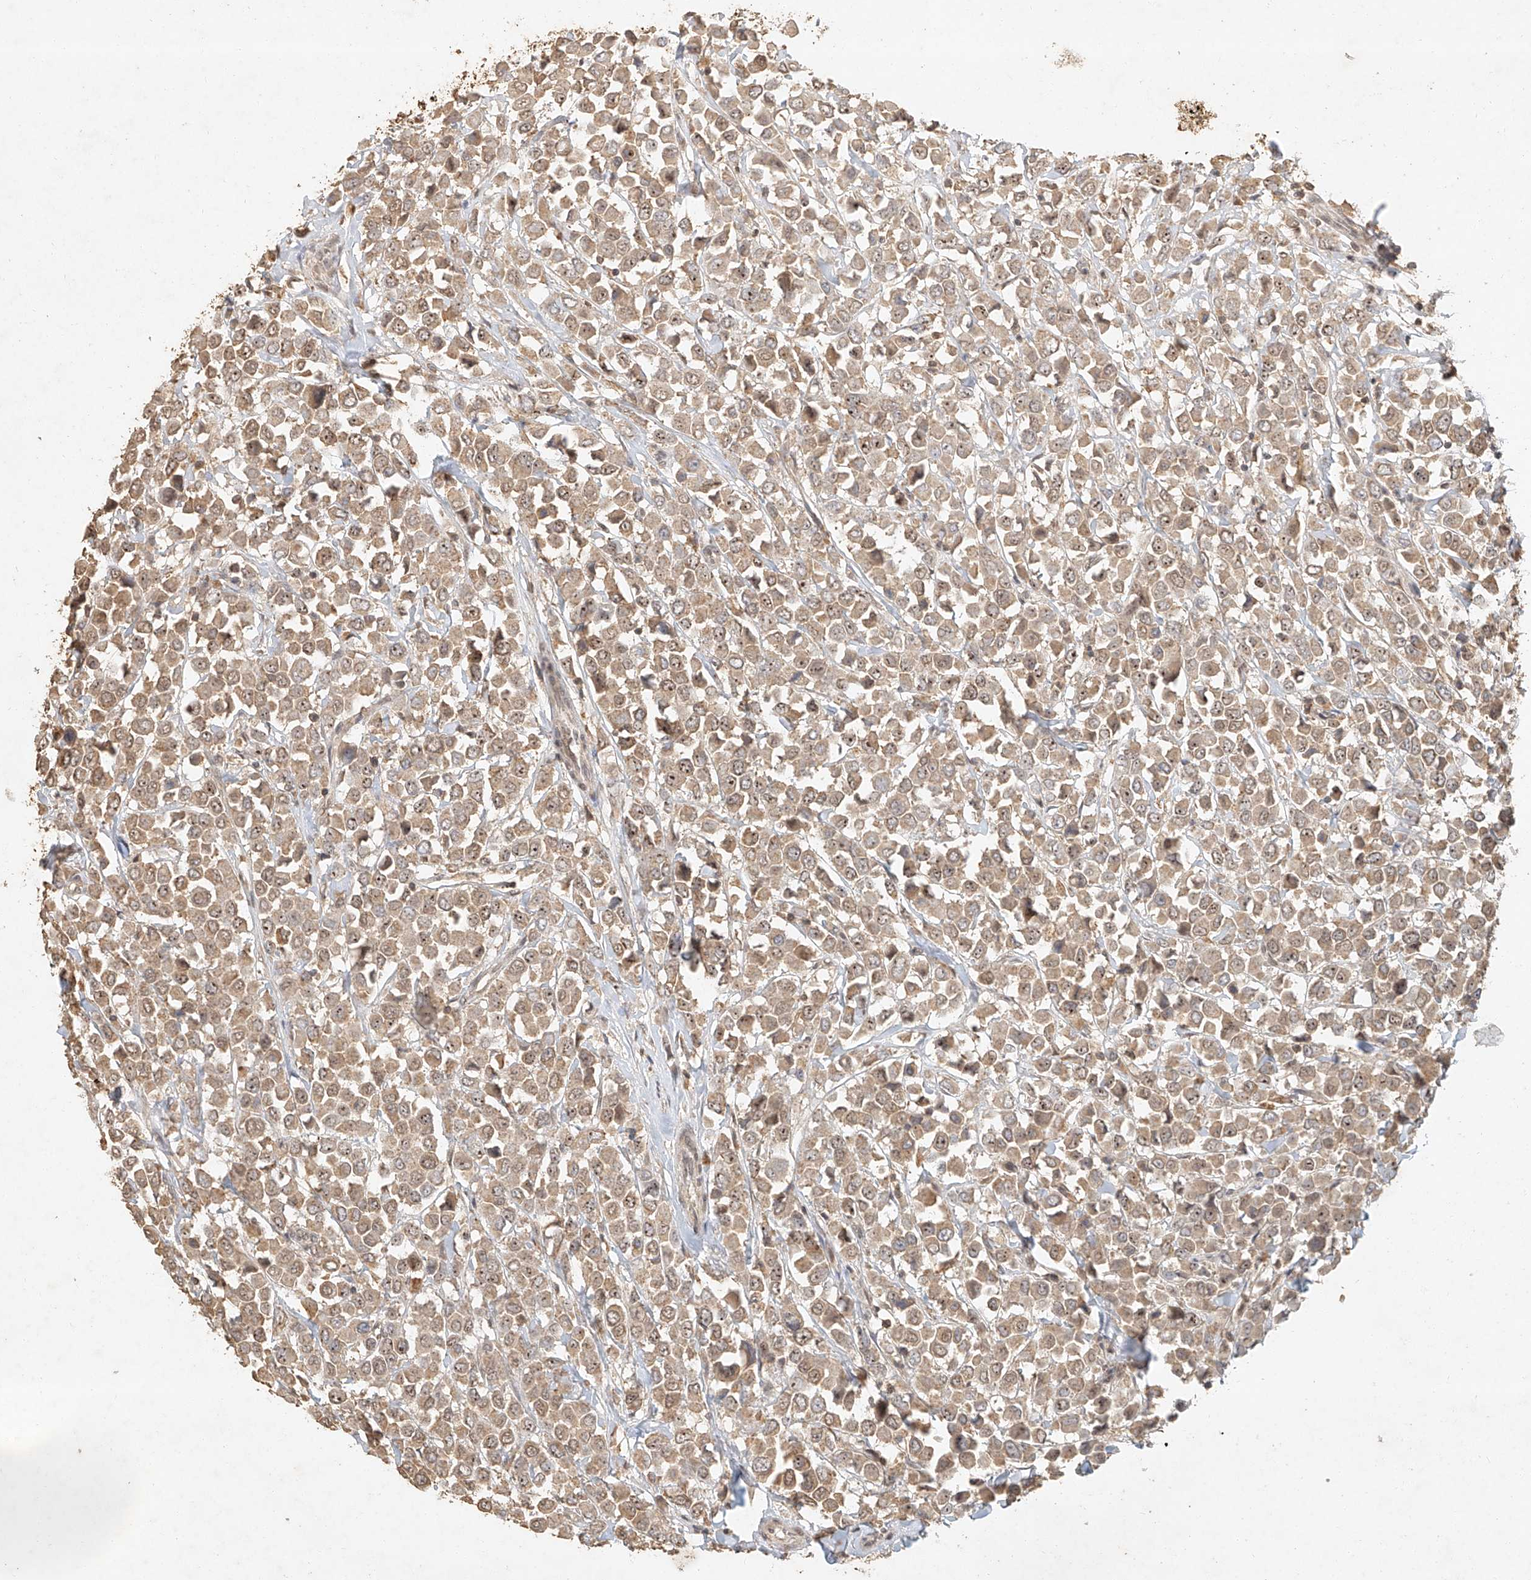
{"staining": {"intensity": "moderate", "quantity": ">75%", "location": "cytoplasmic/membranous,nuclear"}, "tissue": "breast cancer", "cell_type": "Tumor cells", "image_type": "cancer", "snomed": [{"axis": "morphology", "description": "Duct carcinoma"}, {"axis": "topography", "description": "Breast"}], "caption": "This image demonstrates immunohistochemistry staining of human breast cancer (infiltrating ductal carcinoma), with medium moderate cytoplasmic/membranous and nuclear positivity in about >75% of tumor cells.", "gene": "CXorf58", "patient": {"sex": "female", "age": 61}}